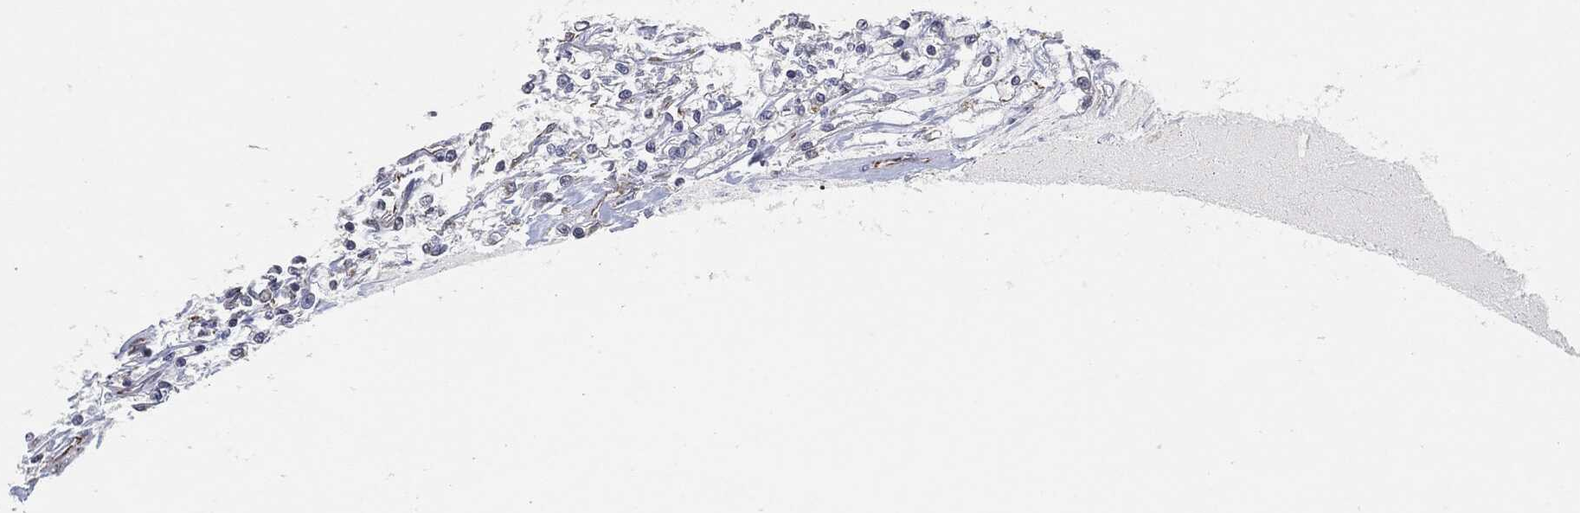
{"staining": {"intensity": "negative", "quantity": "none", "location": "none"}, "tissue": "renal cancer", "cell_type": "Tumor cells", "image_type": "cancer", "snomed": [{"axis": "morphology", "description": "Adenocarcinoma, NOS"}, {"axis": "topography", "description": "Kidney"}], "caption": "Renal adenocarcinoma stained for a protein using IHC shows no expression tumor cells.", "gene": "TP53RK", "patient": {"sex": "female", "age": 59}}